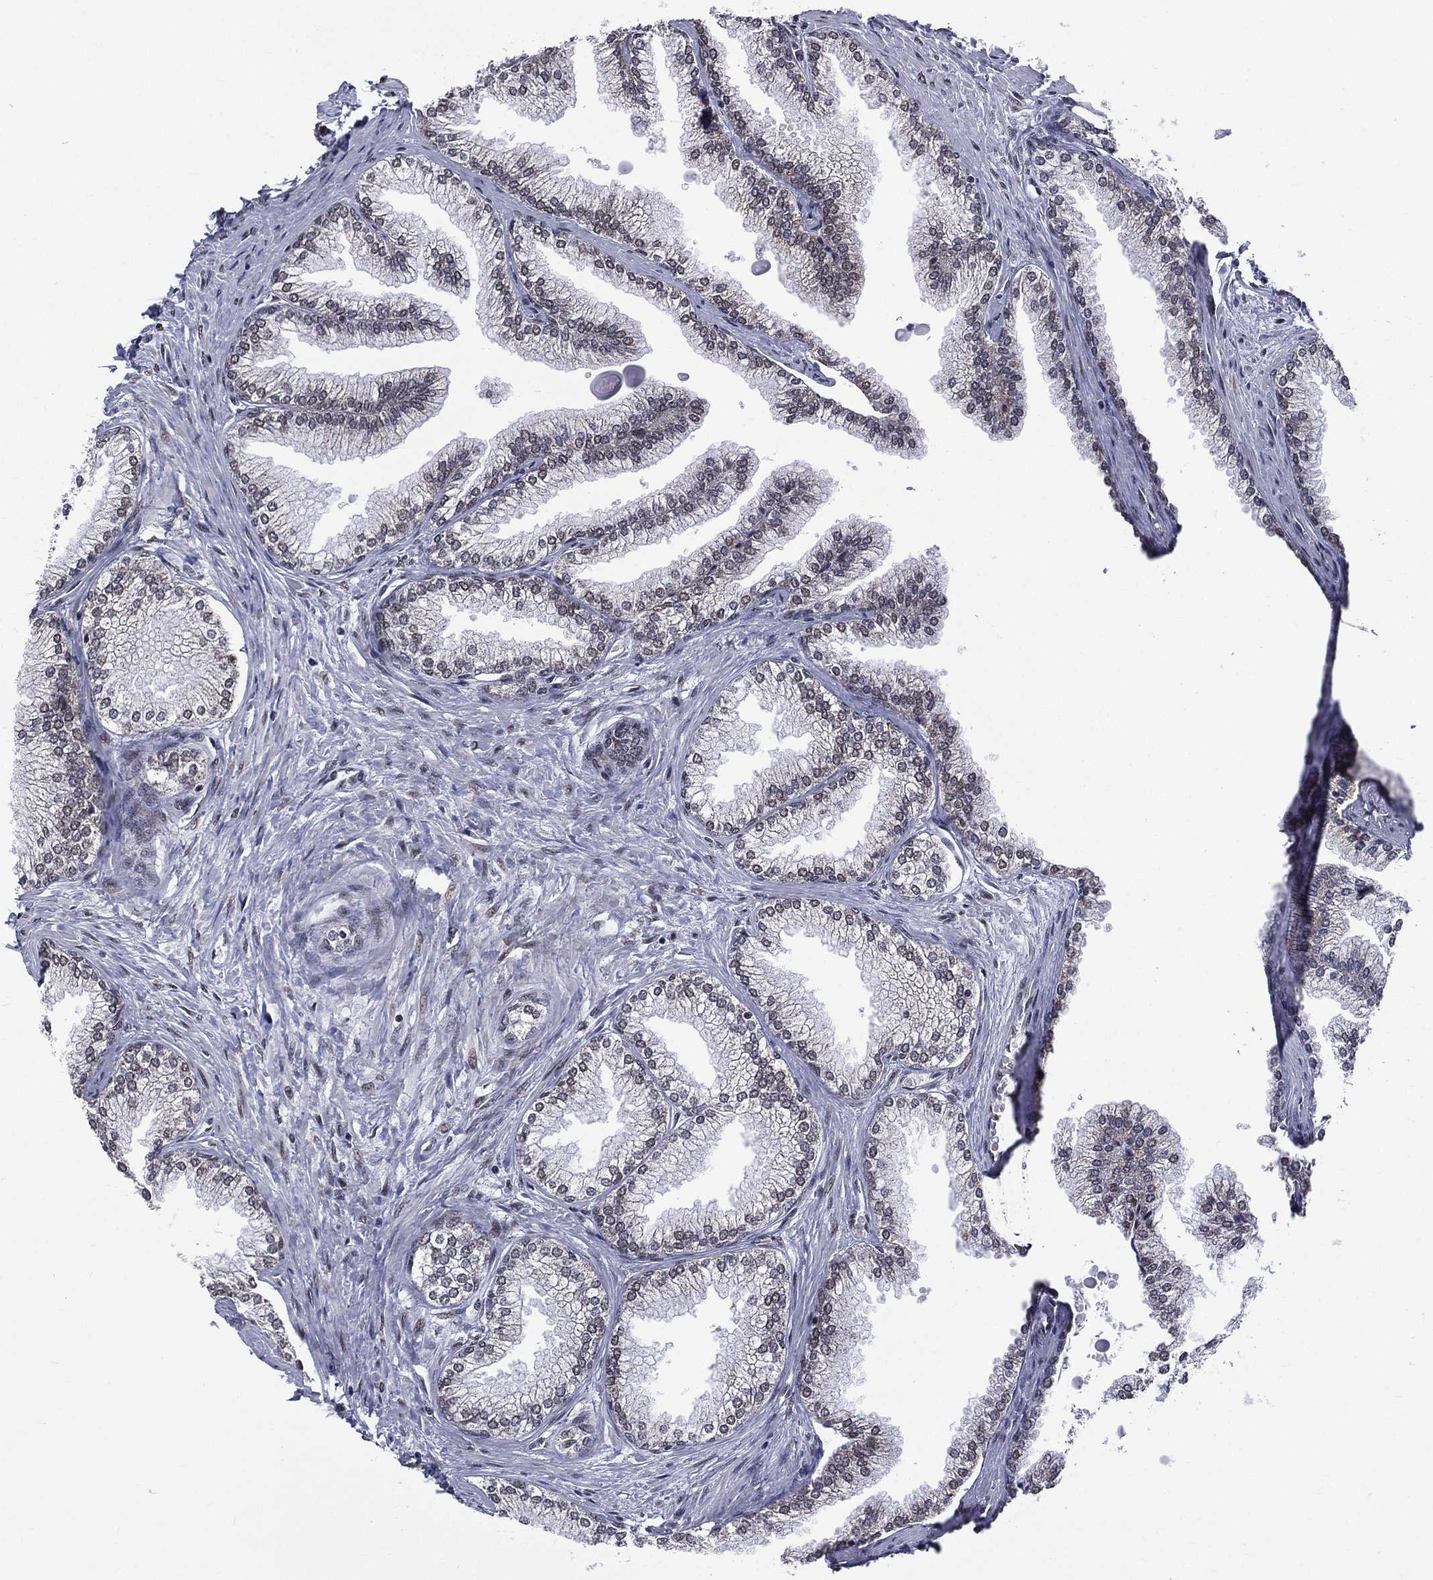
{"staining": {"intensity": "strong", "quantity": "25%-75%", "location": "nuclear"}, "tissue": "prostate", "cell_type": "Glandular cells", "image_type": "normal", "snomed": [{"axis": "morphology", "description": "Normal tissue, NOS"}, {"axis": "topography", "description": "Prostate"}], "caption": "This is an image of immunohistochemistry staining of unremarkable prostate, which shows strong staining in the nuclear of glandular cells.", "gene": "C5orf24", "patient": {"sex": "male", "age": 72}}